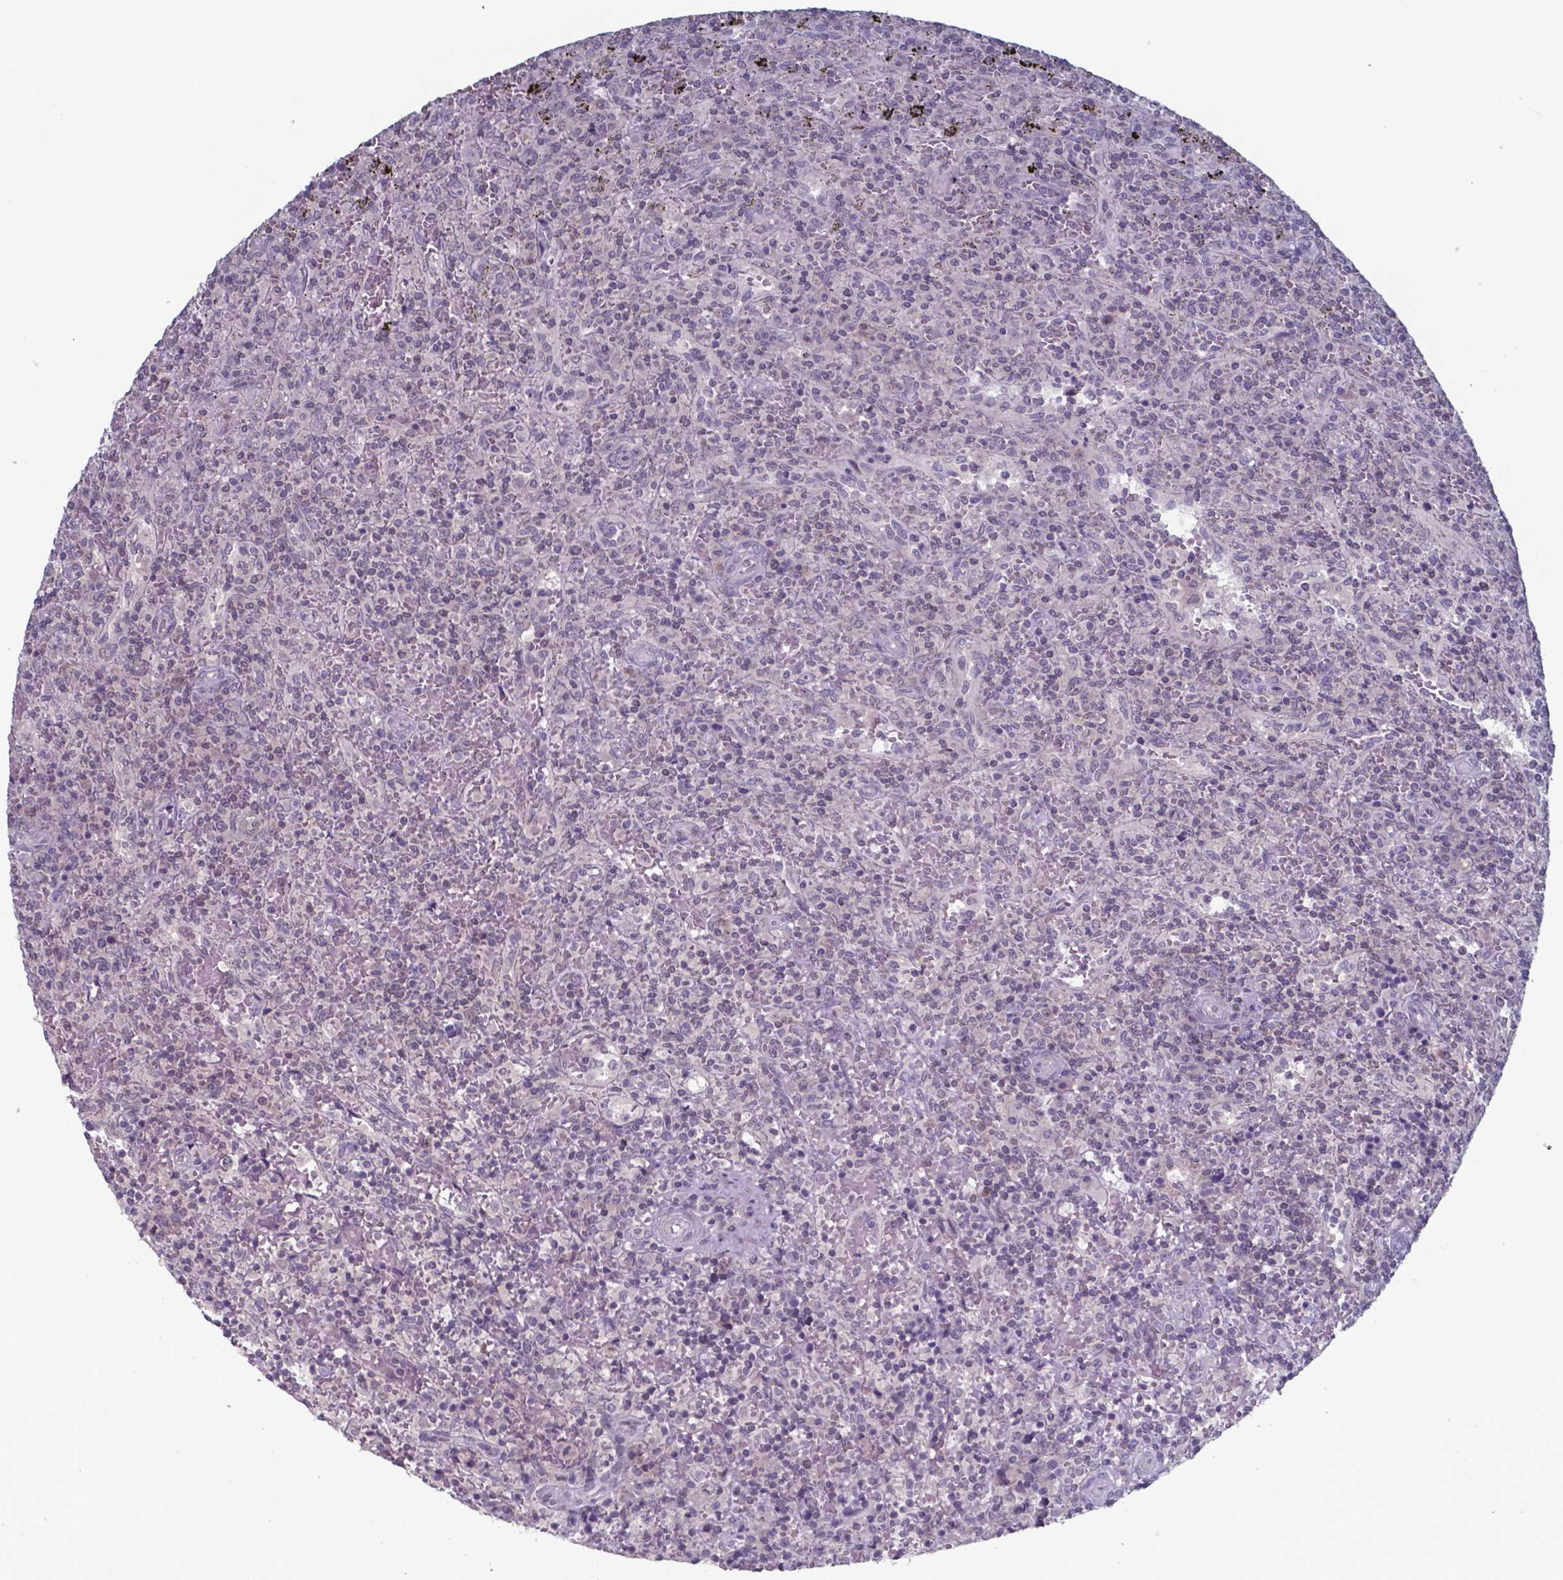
{"staining": {"intensity": "negative", "quantity": "none", "location": "none"}, "tissue": "lymphoma", "cell_type": "Tumor cells", "image_type": "cancer", "snomed": [{"axis": "morphology", "description": "Malignant lymphoma, non-Hodgkin's type, Low grade"}, {"axis": "topography", "description": "Spleen"}], "caption": "This micrograph is of lymphoma stained with IHC to label a protein in brown with the nuclei are counter-stained blue. There is no positivity in tumor cells.", "gene": "TDP2", "patient": {"sex": "male", "age": 62}}